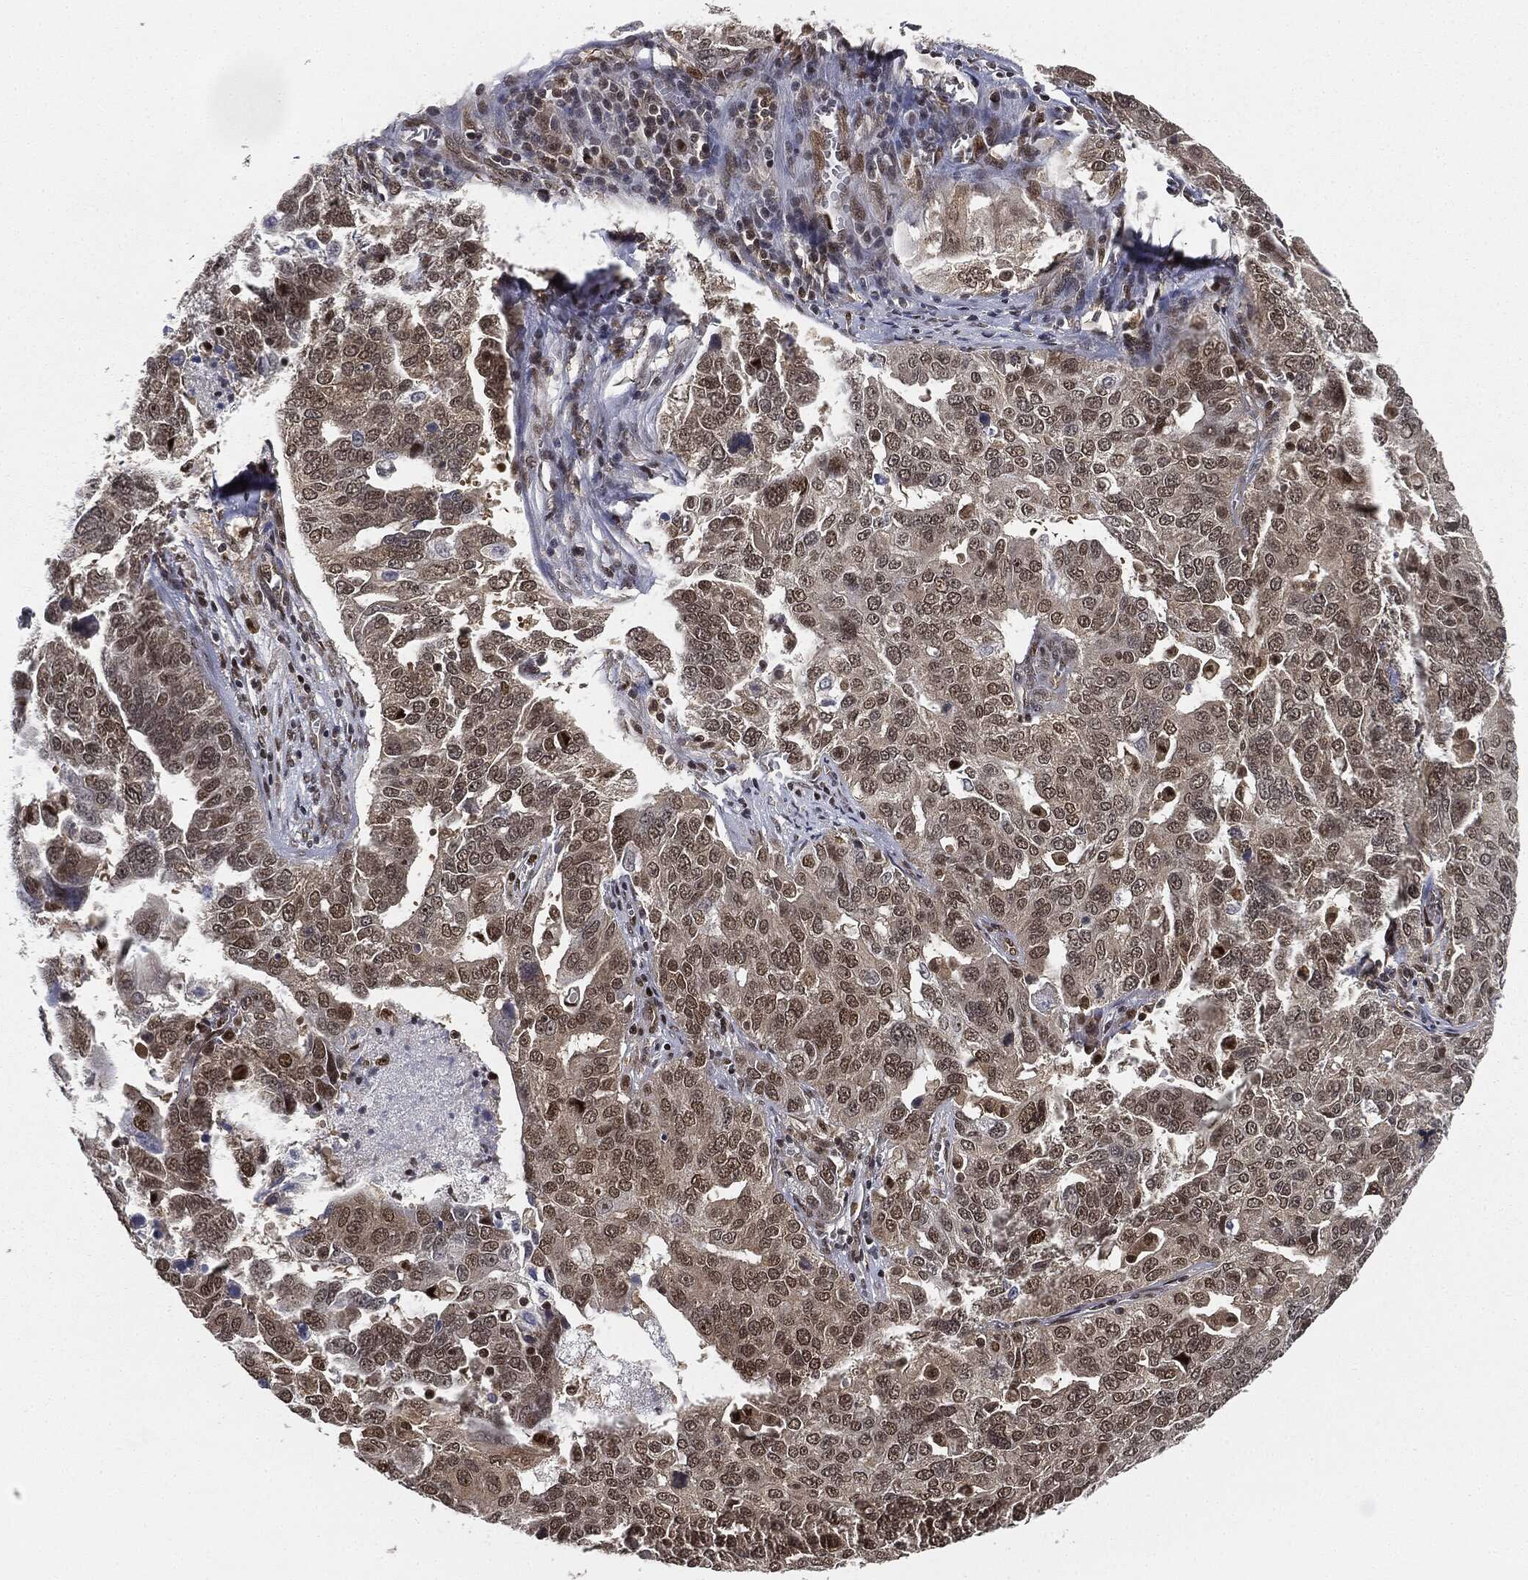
{"staining": {"intensity": "moderate", "quantity": "25%-75%", "location": "nuclear"}, "tissue": "ovarian cancer", "cell_type": "Tumor cells", "image_type": "cancer", "snomed": [{"axis": "morphology", "description": "Carcinoma, endometroid"}, {"axis": "topography", "description": "Soft tissue"}, {"axis": "topography", "description": "Ovary"}], "caption": "Moderate nuclear expression is seen in about 25%-75% of tumor cells in ovarian cancer (endometroid carcinoma).", "gene": "TBC1D22A", "patient": {"sex": "female", "age": 52}}